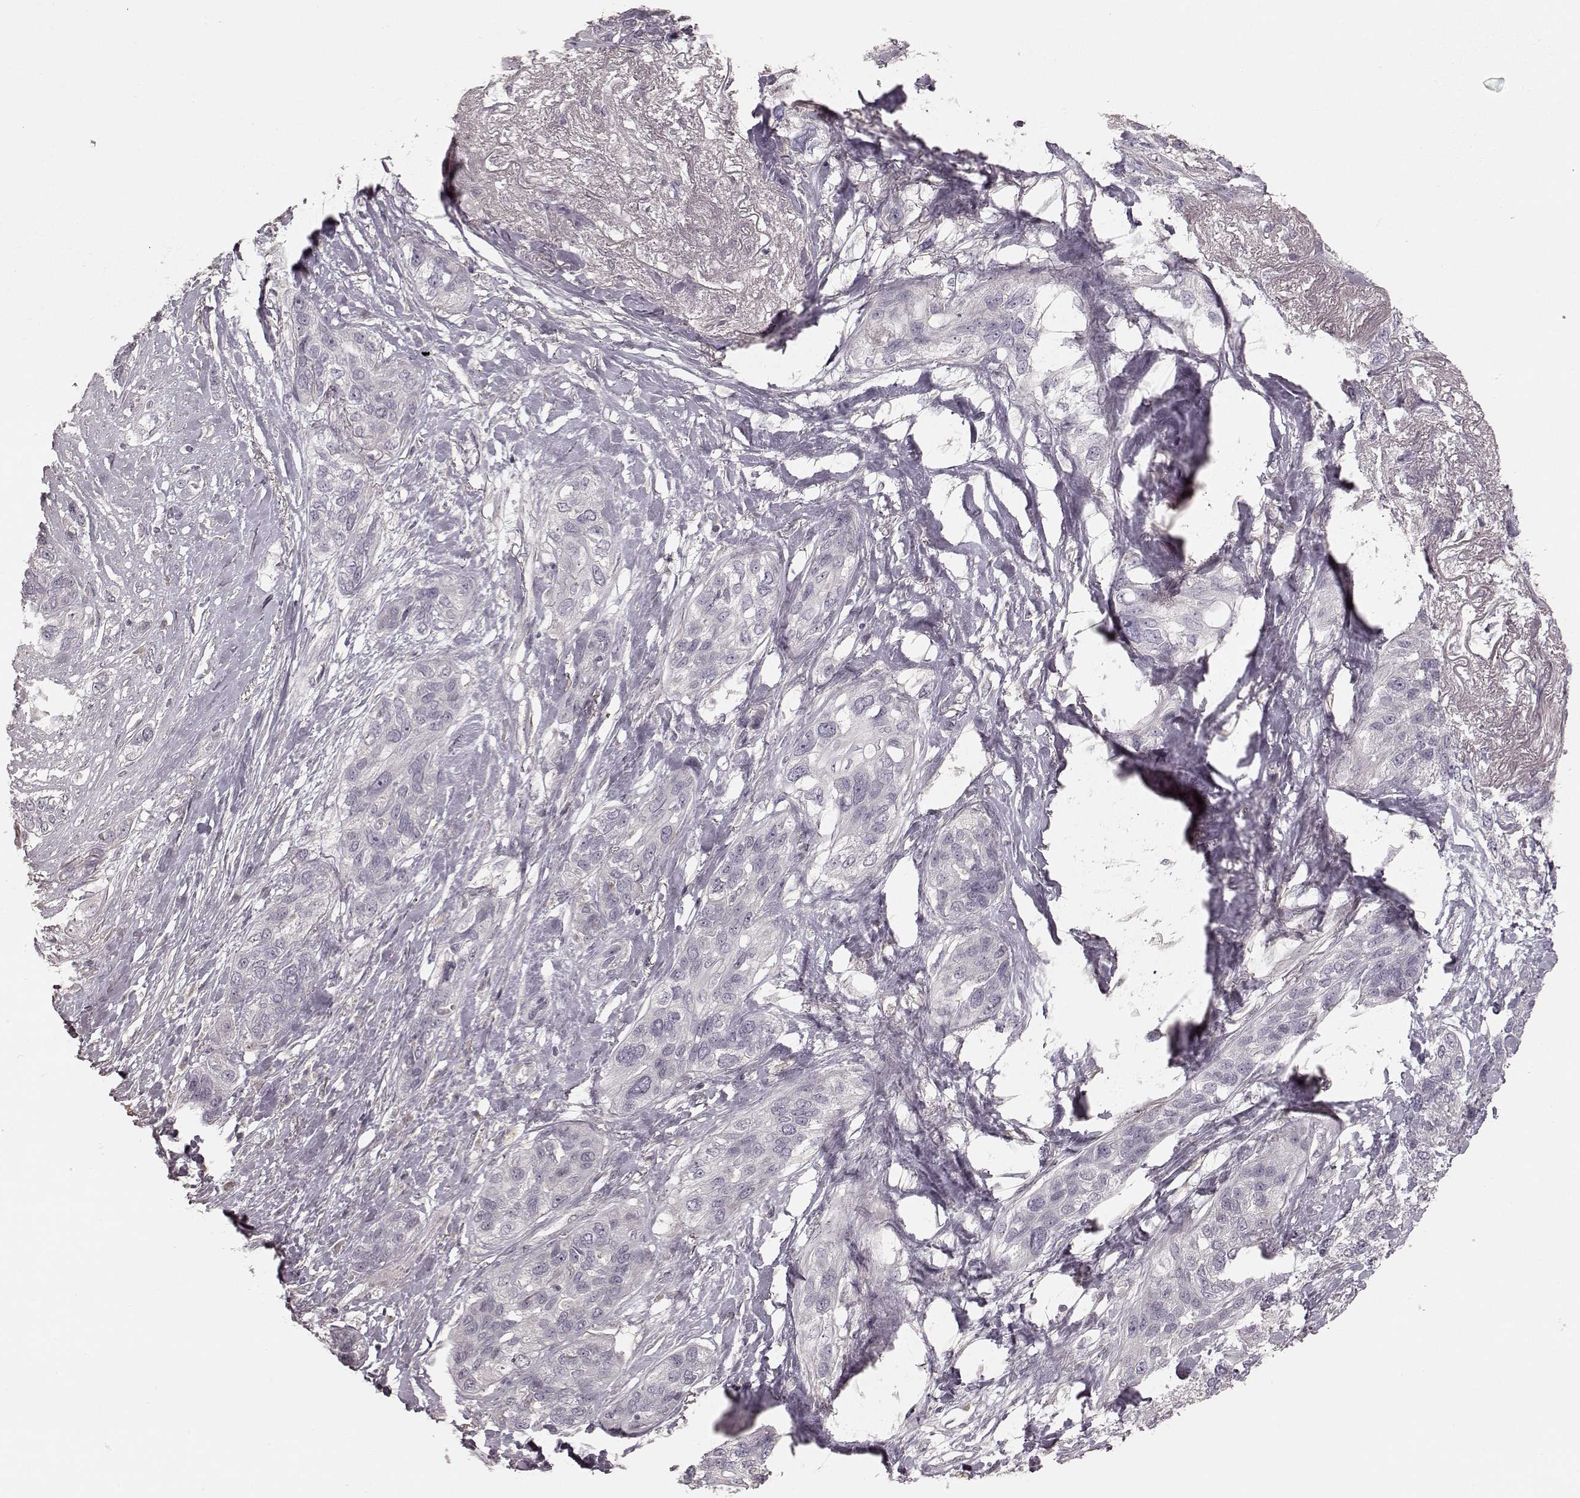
{"staining": {"intensity": "negative", "quantity": "none", "location": "none"}, "tissue": "lung cancer", "cell_type": "Tumor cells", "image_type": "cancer", "snomed": [{"axis": "morphology", "description": "Squamous cell carcinoma, NOS"}, {"axis": "topography", "description": "Lung"}], "caption": "Immunohistochemistry photomicrograph of neoplastic tissue: human lung cancer stained with DAB (3,3'-diaminobenzidine) demonstrates no significant protein staining in tumor cells.", "gene": "KCNJ9", "patient": {"sex": "female", "age": 70}}